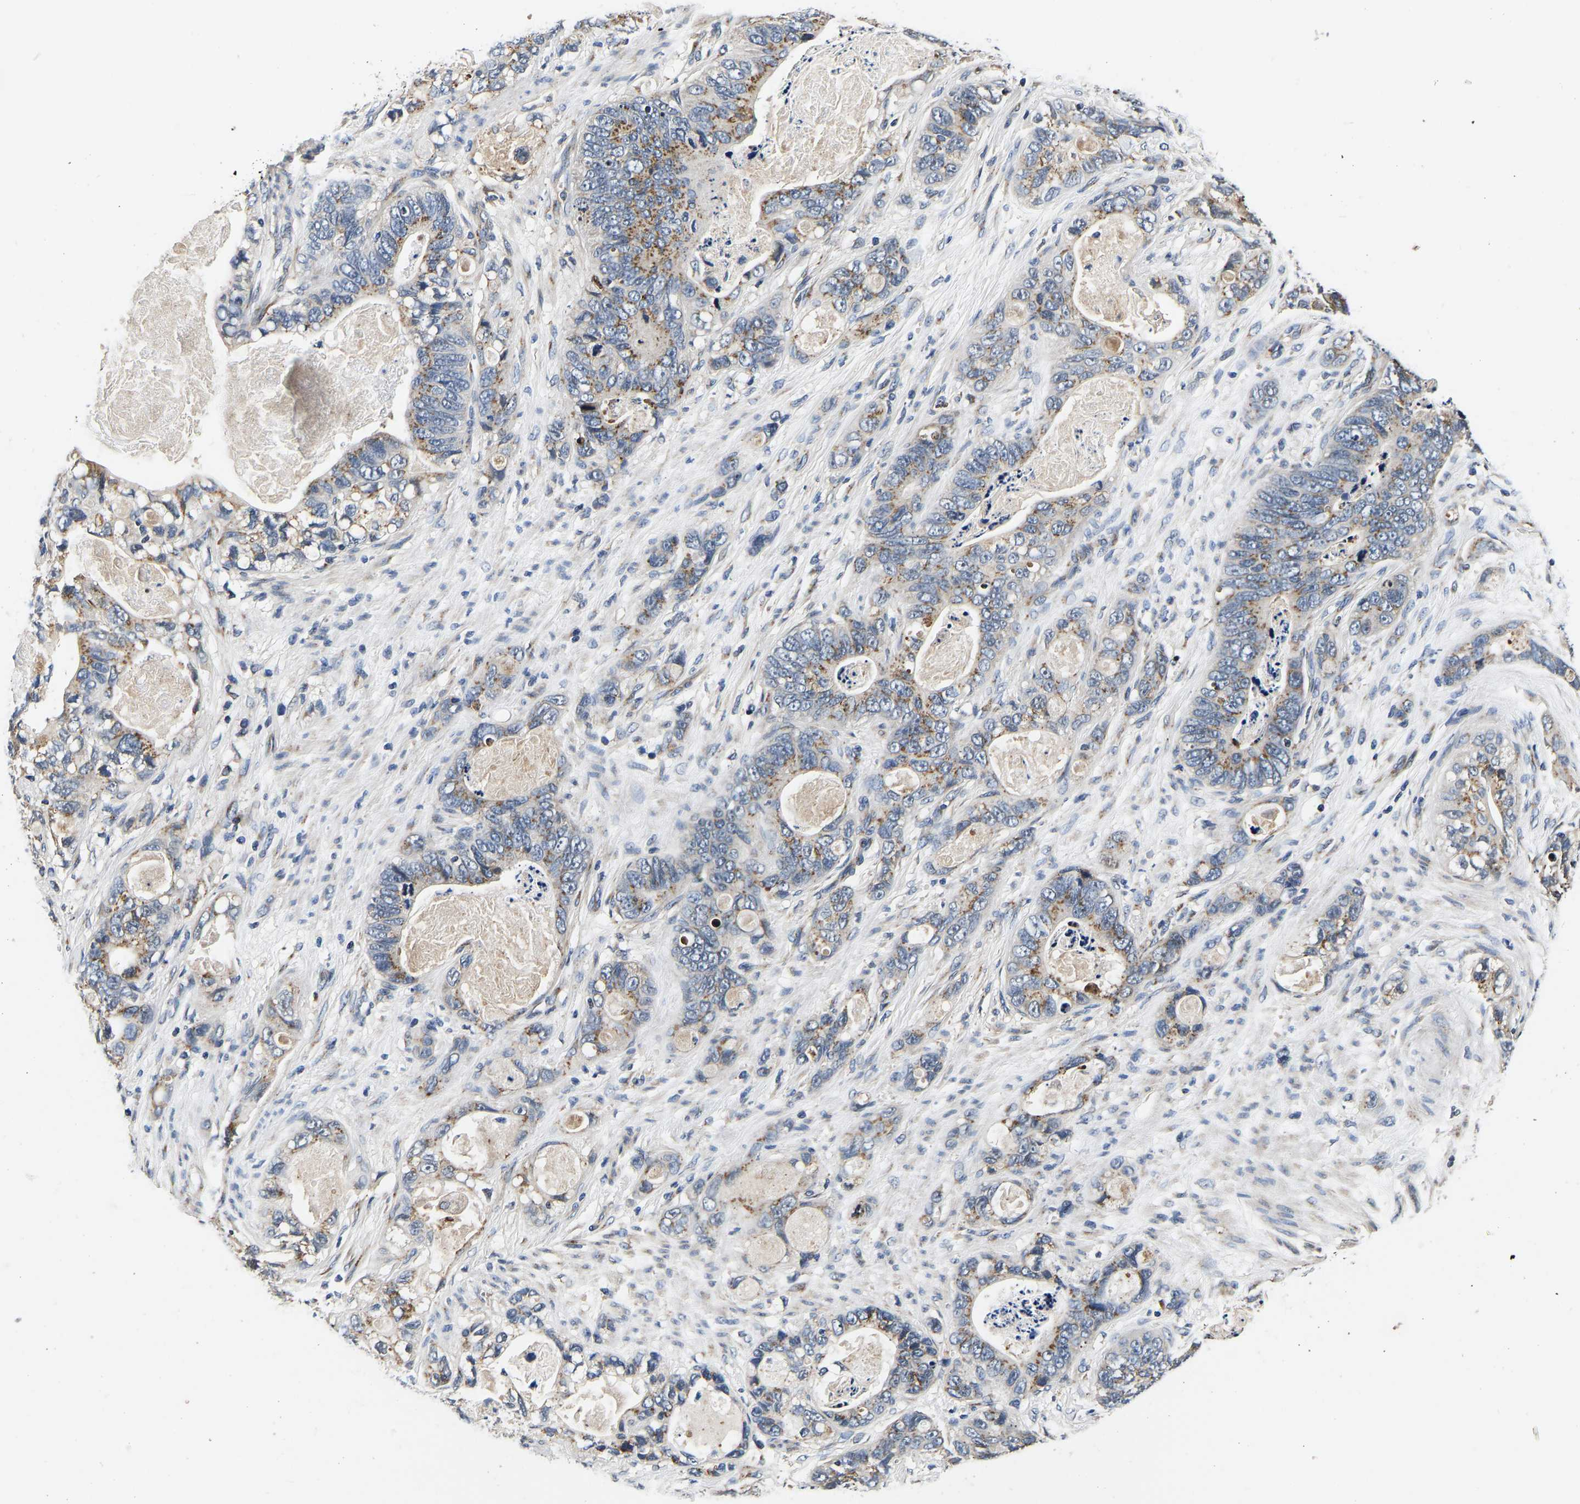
{"staining": {"intensity": "moderate", "quantity": ">75%", "location": "cytoplasmic/membranous"}, "tissue": "stomach cancer", "cell_type": "Tumor cells", "image_type": "cancer", "snomed": [{"axis": "morphology", "description": "Normal tissue, NOS"}, {"axis": "morphology", "description": "Adenocarcinoma, NOS"}, {"axis": "topography", "description": "Stomach"}], "caption": "High-power microscopy captured an immunohistochemistry (IHC) image of adenocarcinoma (stomach), revealing moderate cytoplasmic/membranous expression in about >75% of tumor cells. The protein is shown in brown color, while the nuclei are stained blue.", "gene": "RABAC1", "patient": {"sex": "female", "age": 89}}